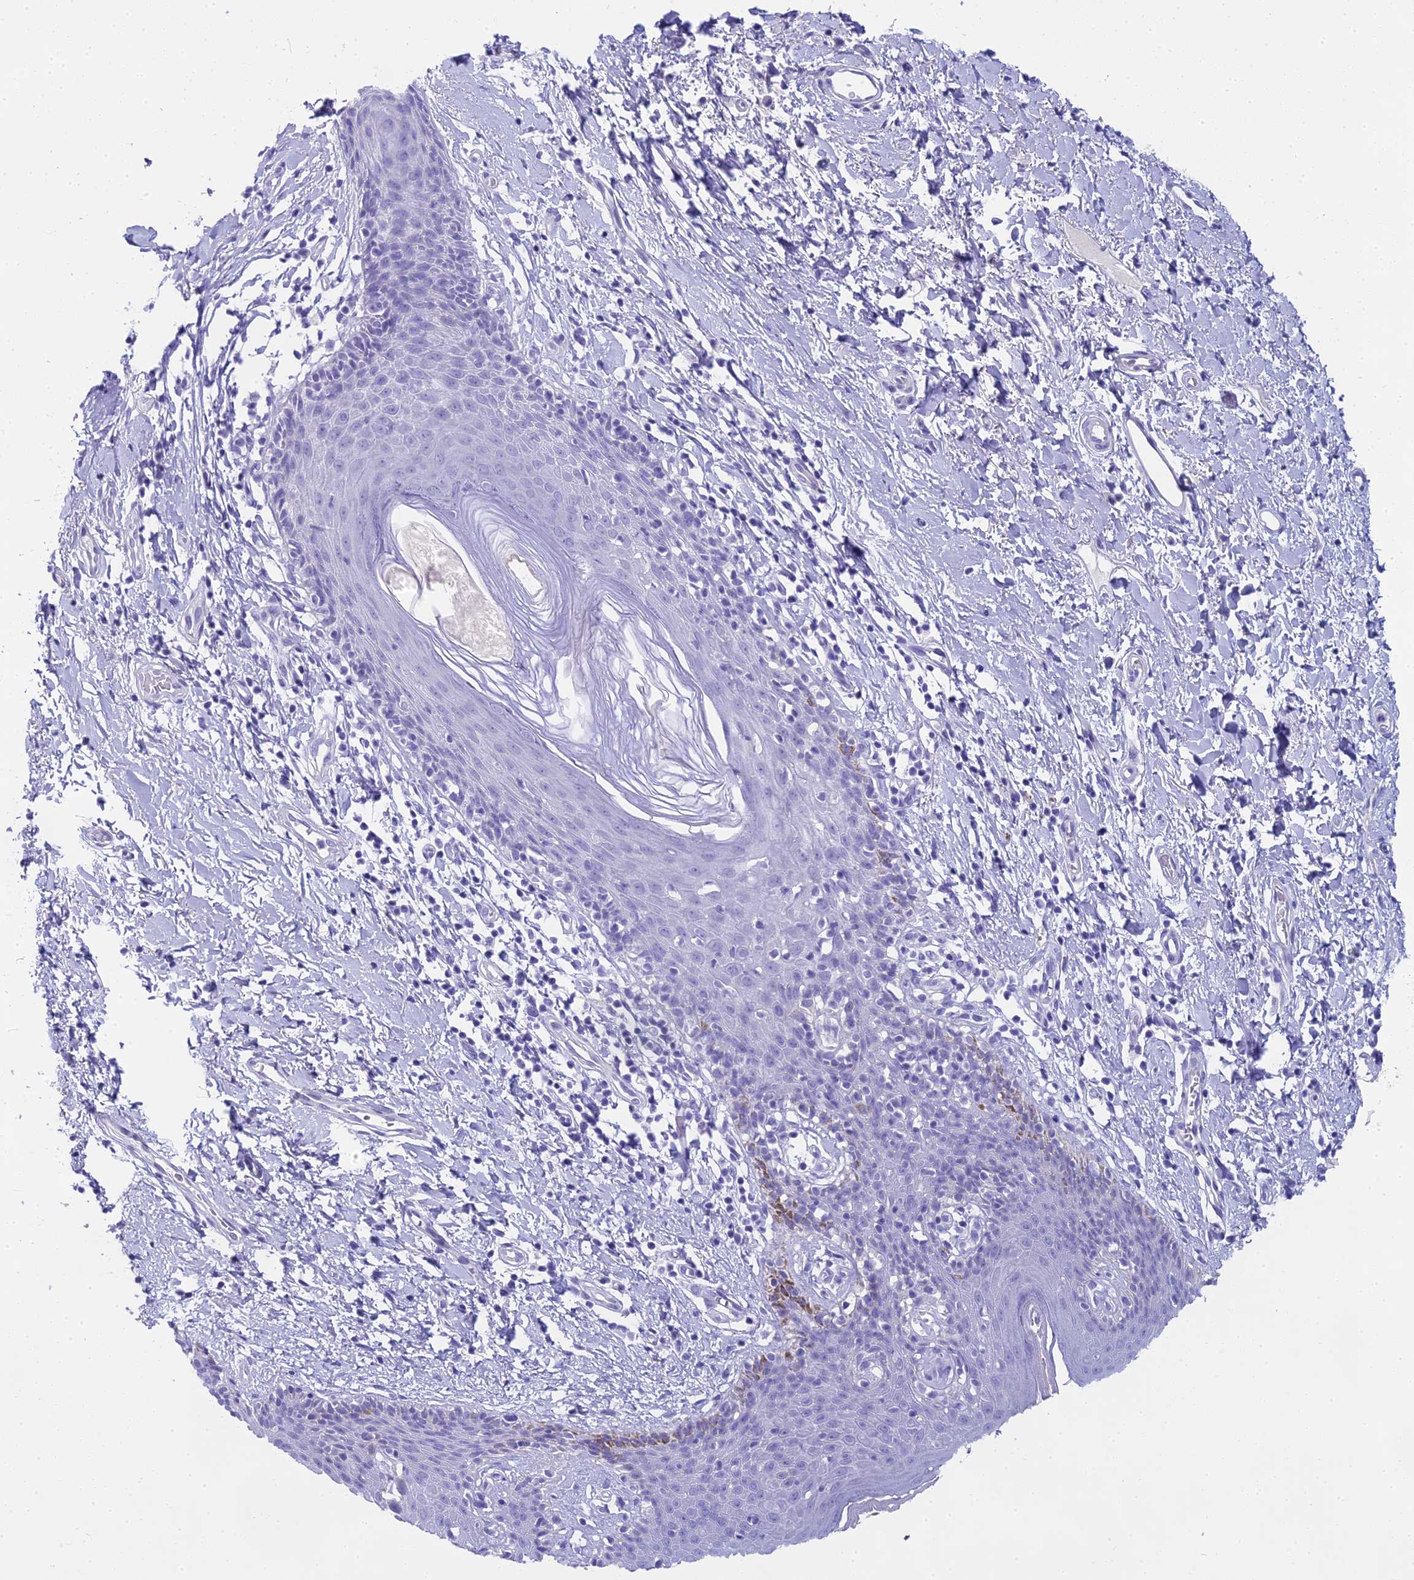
{"staining": {"intensity": "moderate", "quantity": "<25%", "location": "cytoplasmic/membranous"}, "tissue": "skin", "cell_type": "Epidermal cells", "image_type": "normal", "snomed": [{"axis": "morphology", "description": "Normal tissue, NOS"}, {"axis": "topography", "description": "Vulva"}], "caption": "Immunohistochemistry (IHC) (DAB (3,3'-diaminobenzidine)) staining of benign skin exhibits moderate cytoplasmic/membranous protein staining in approximately <25% of epidermal cells.", "gene": "UNC80", "patient": {"sex": "female", "age": 66}}